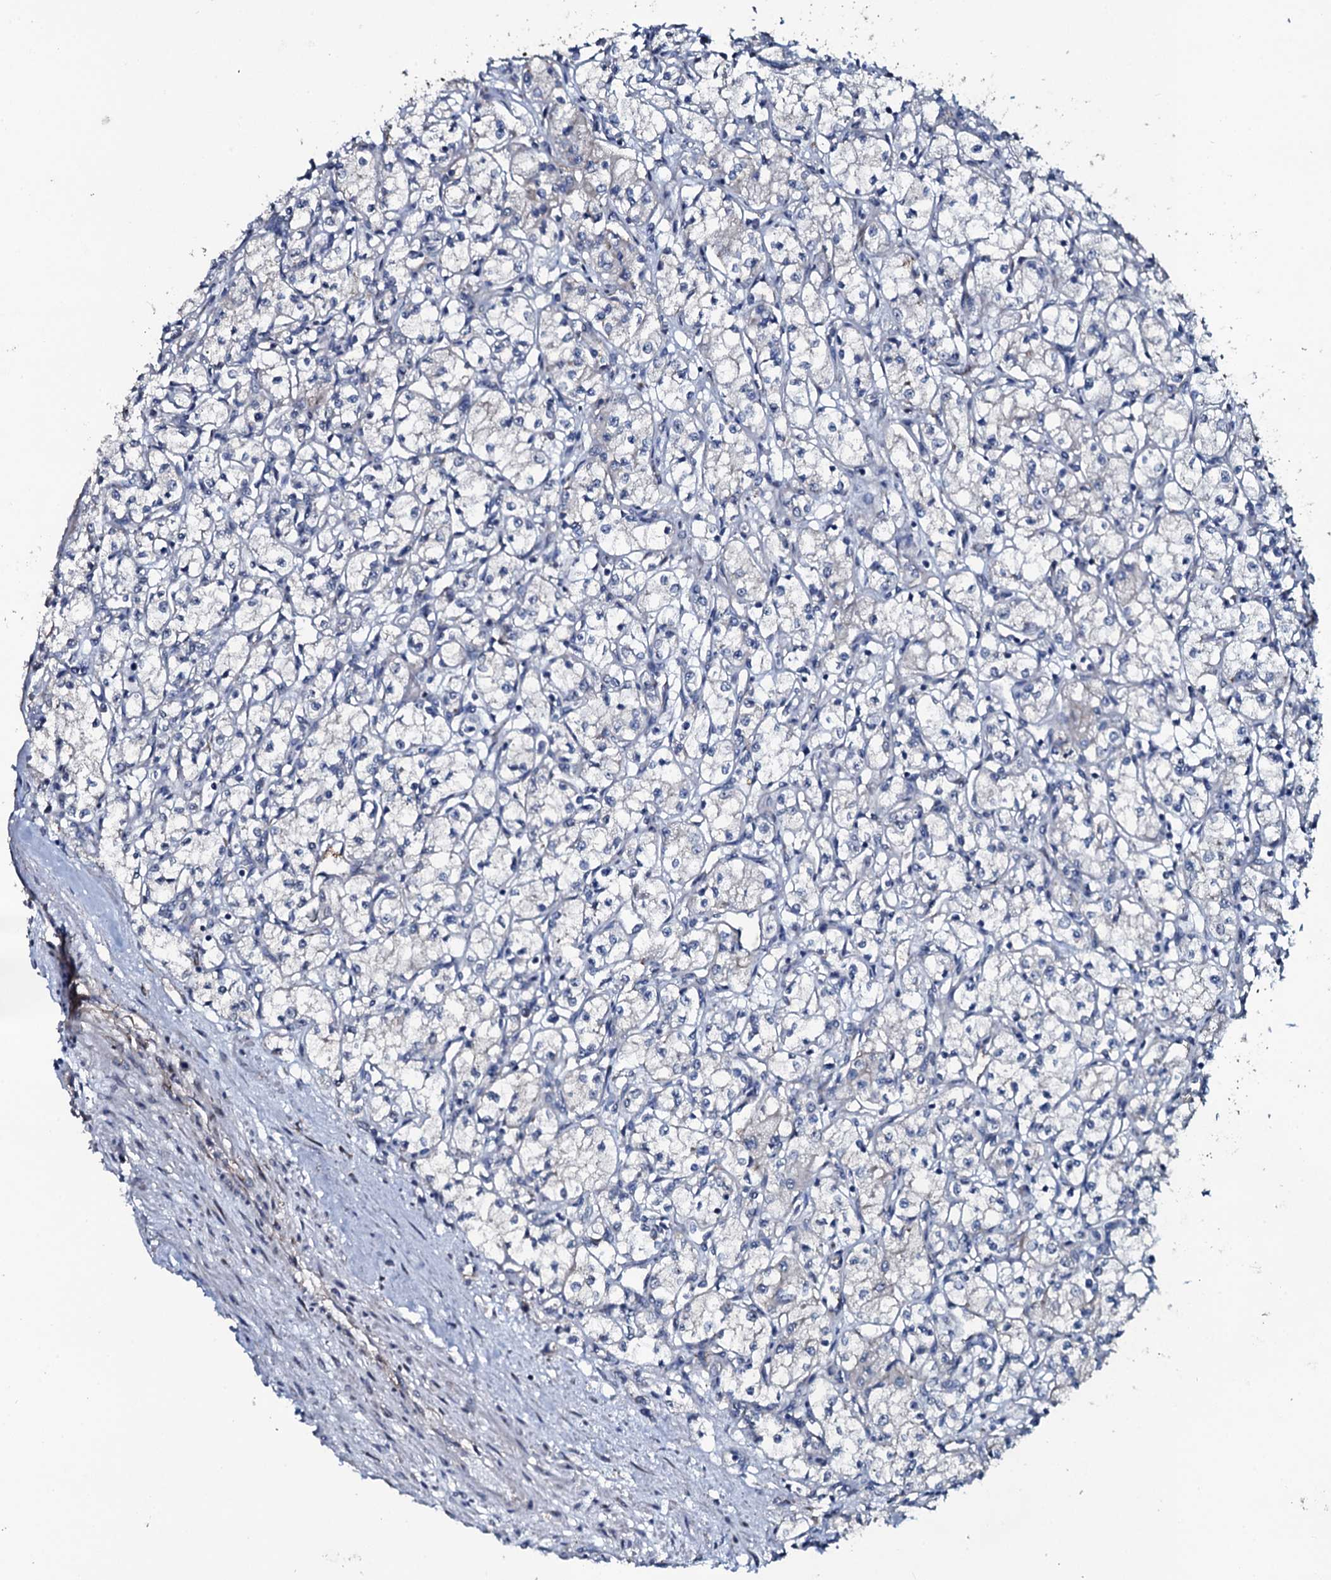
{"staining": {"intensity": "negative", "quantity": "none", "location": "none"}, "tissue": "renal cancer", "cell_type": "Tumor cells", "image_type": "cancer", "snomed": [{"axis": "morphology", "description": "Adenocarcinoma, NOS"}, {"axis": "topography", "description": "Kidney"}], "caption": "DAB immunohistochemical staining of adenocarcinoma (renal) displays no significant positivity in tumor cells.", "gene": "IL12B", "patient": {"sex": "male", "age": 59}}